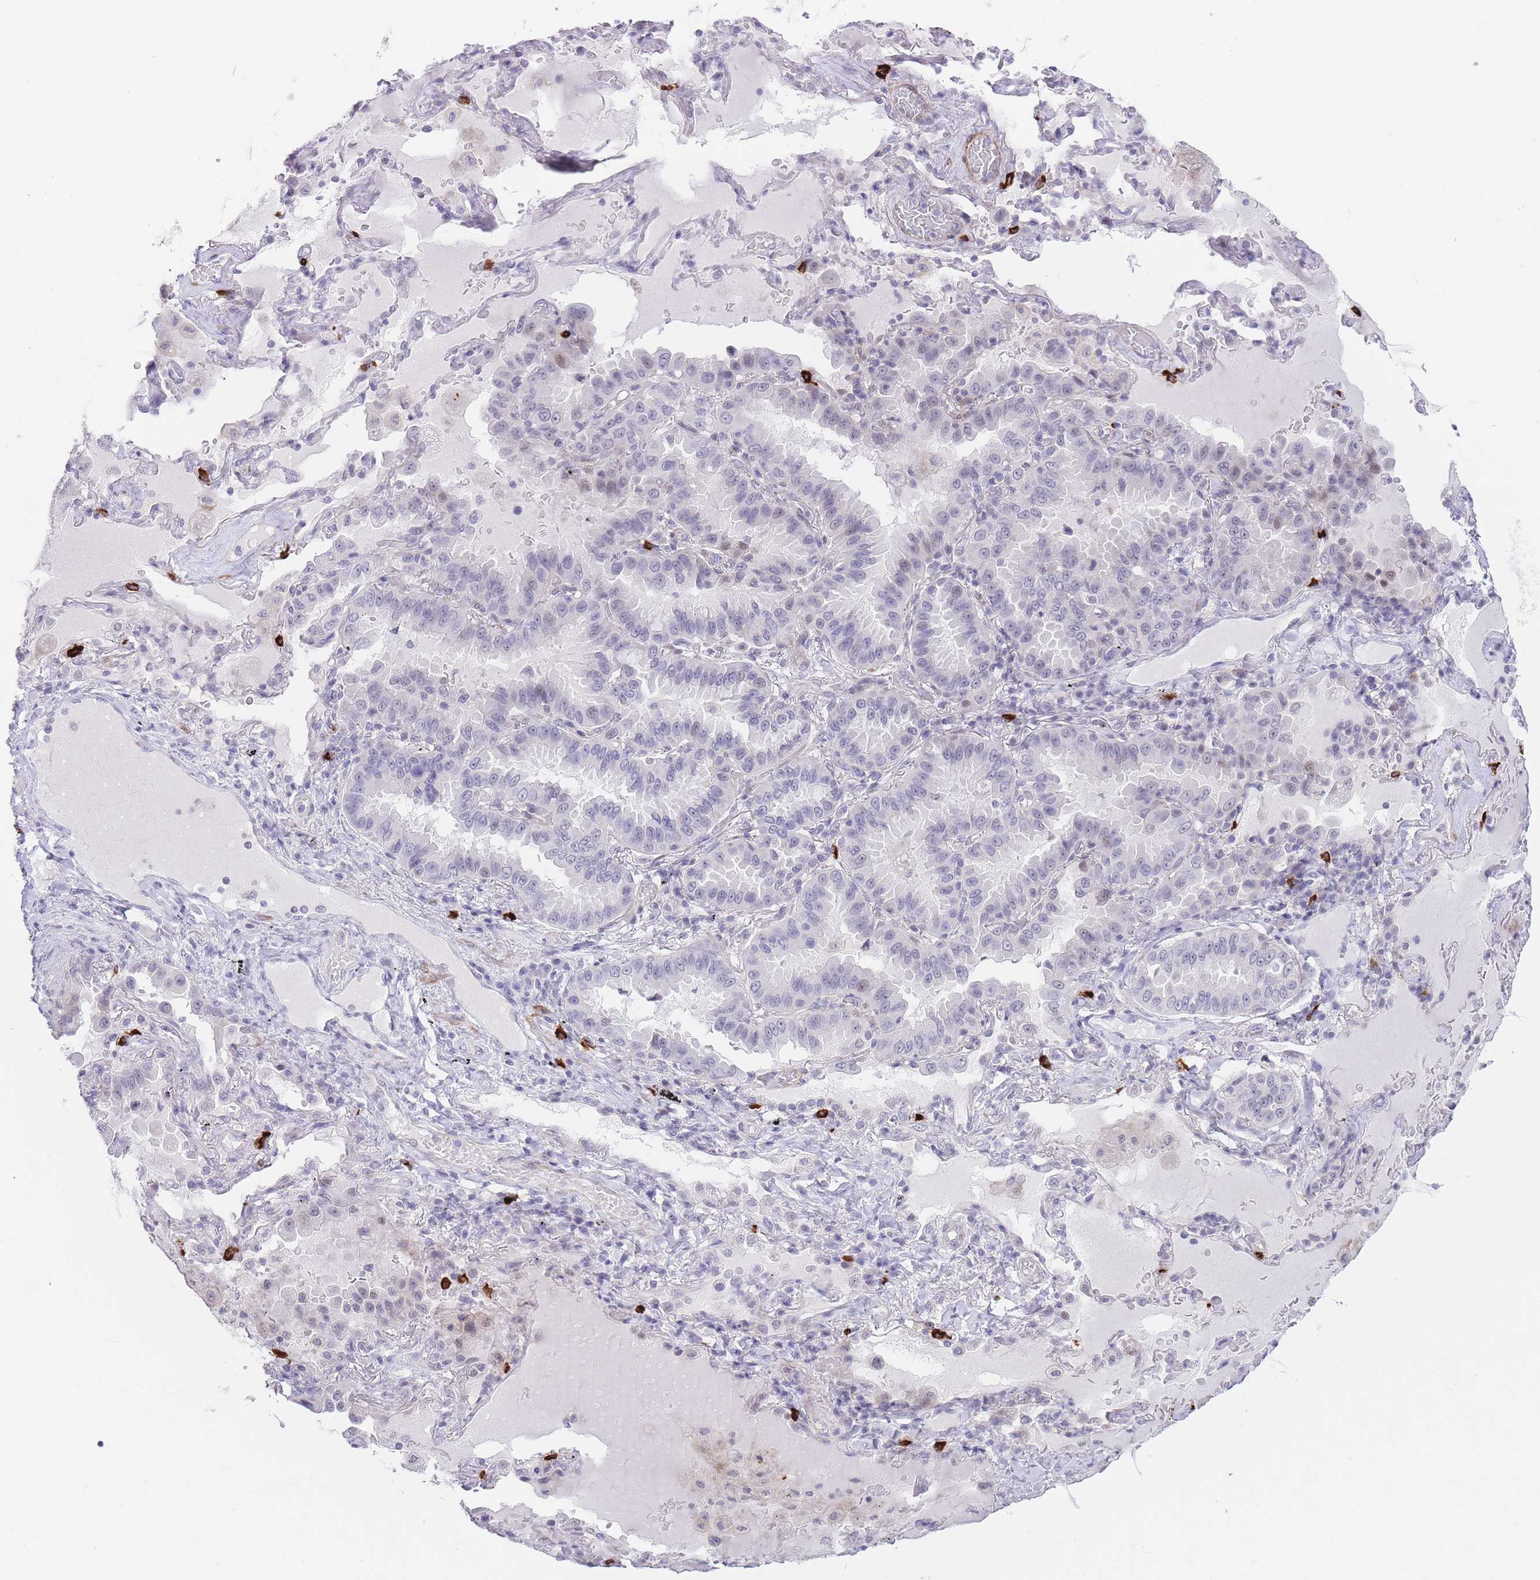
{"staining": {"intensity": "negative", "quantity": "none", "location": "none"}, "tissue": "lung cancer", "cell_type": "Tumor cells", "image_type": "cancer", "snomed": [{"axis": "morphology", "description": "Squamous cell carcinoma, NOS"}, {"axis": "topography", "description": "Lung"}], "caption": "A micrograph of lung cancer stained for a protein demonstrates no brown staining in tumor cells.", "gene": "ASAP3", "patient": {"sex": "male", "age": 74}}